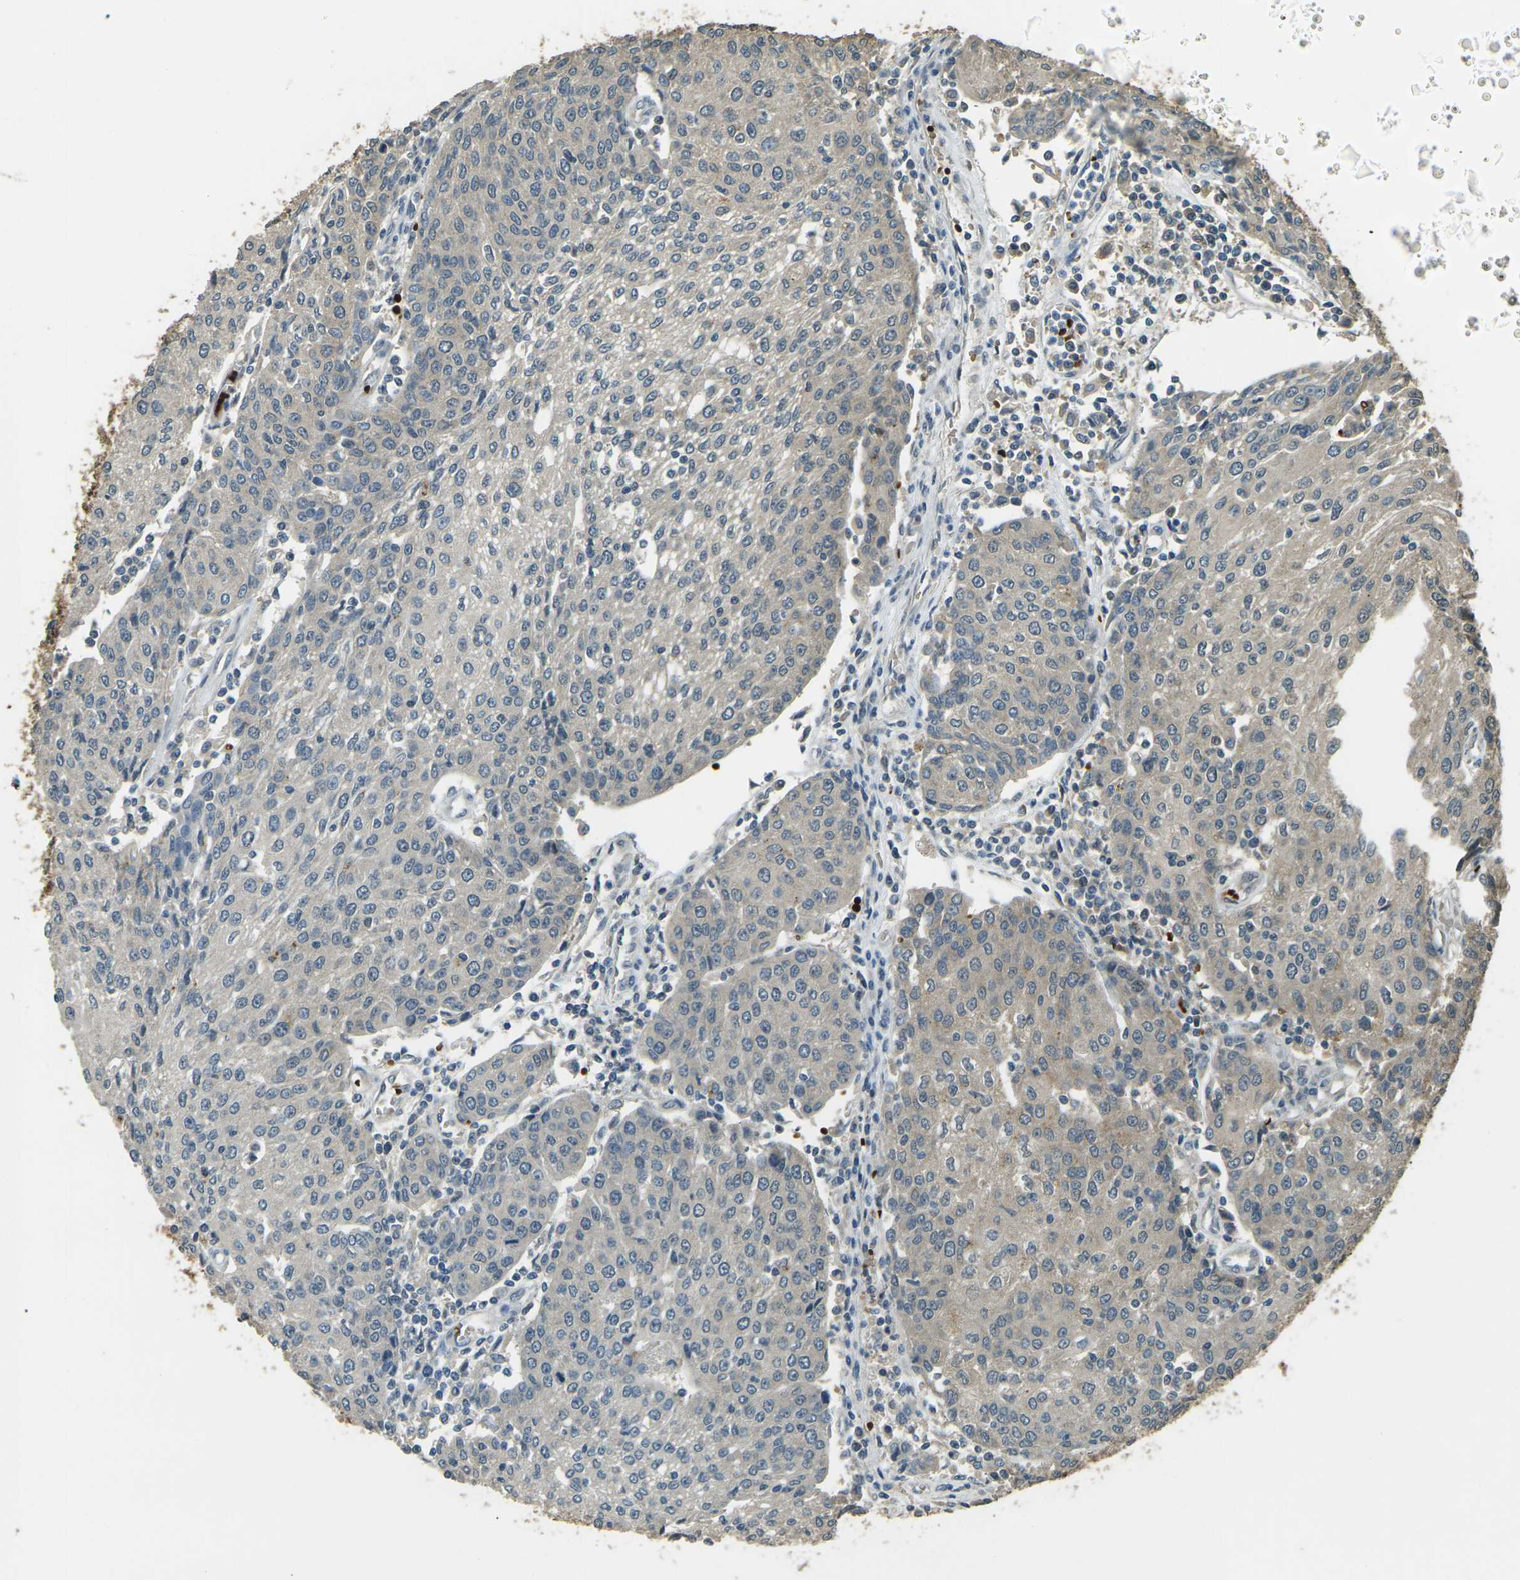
{"staining": {"intensity": "weak", "quantity": ">75%", "location": "cytoplasmic/membranous"}, "tissue": "urothelial cancer", "cell_type": "Tumor cells", "image_type": "cancer", "snomed": [{"axis": "morphology", "description": "Urothelial carcinoma, High grade"}, {"axis": "topography", "description": "Urinary bladder"}], "caption": "Weak cytoplasmic/membranous staining is identified in approximately >75% of tumor cells in urothelial cancer.", "gene": "TOR1A", "patient": {"sex": "female", "age": 85}}